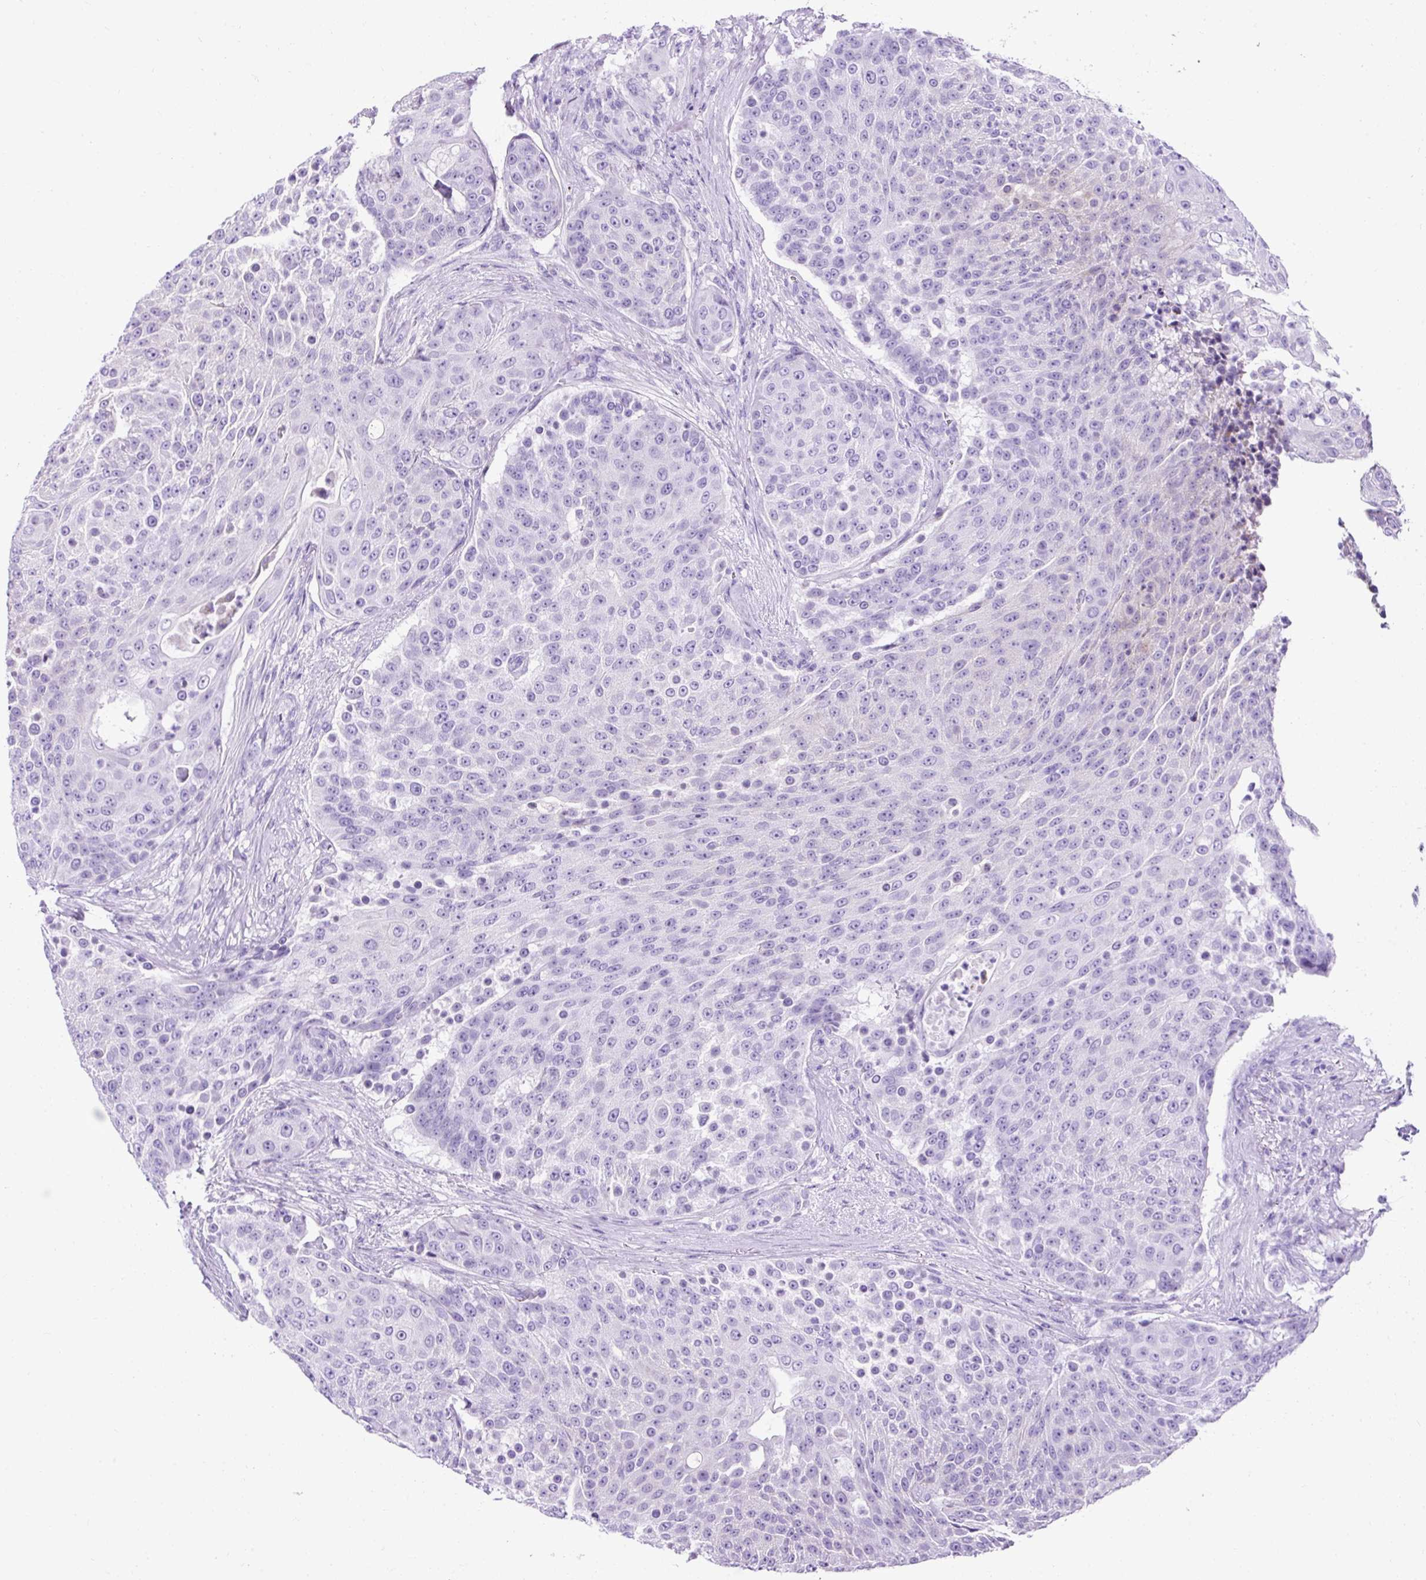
{"staining": {"intensity": "negative", "quantity": "none", "location": "none"}, "tissue": "urothelial cancer", "cell_type": "Tumor cells", "image_type": "cancer", "snomed": [{"axis": "morphology", "description": "Urothelial carcinoma, High grade"}, {"axis": "topography", "description": "Urinary bladder"}], "caption": "The micrograph reveals no staining of tumor cells in urothelial carcinoma (high-grade).", "gene": "KRT12", "patient": {"sex": "female", "age": 63}}